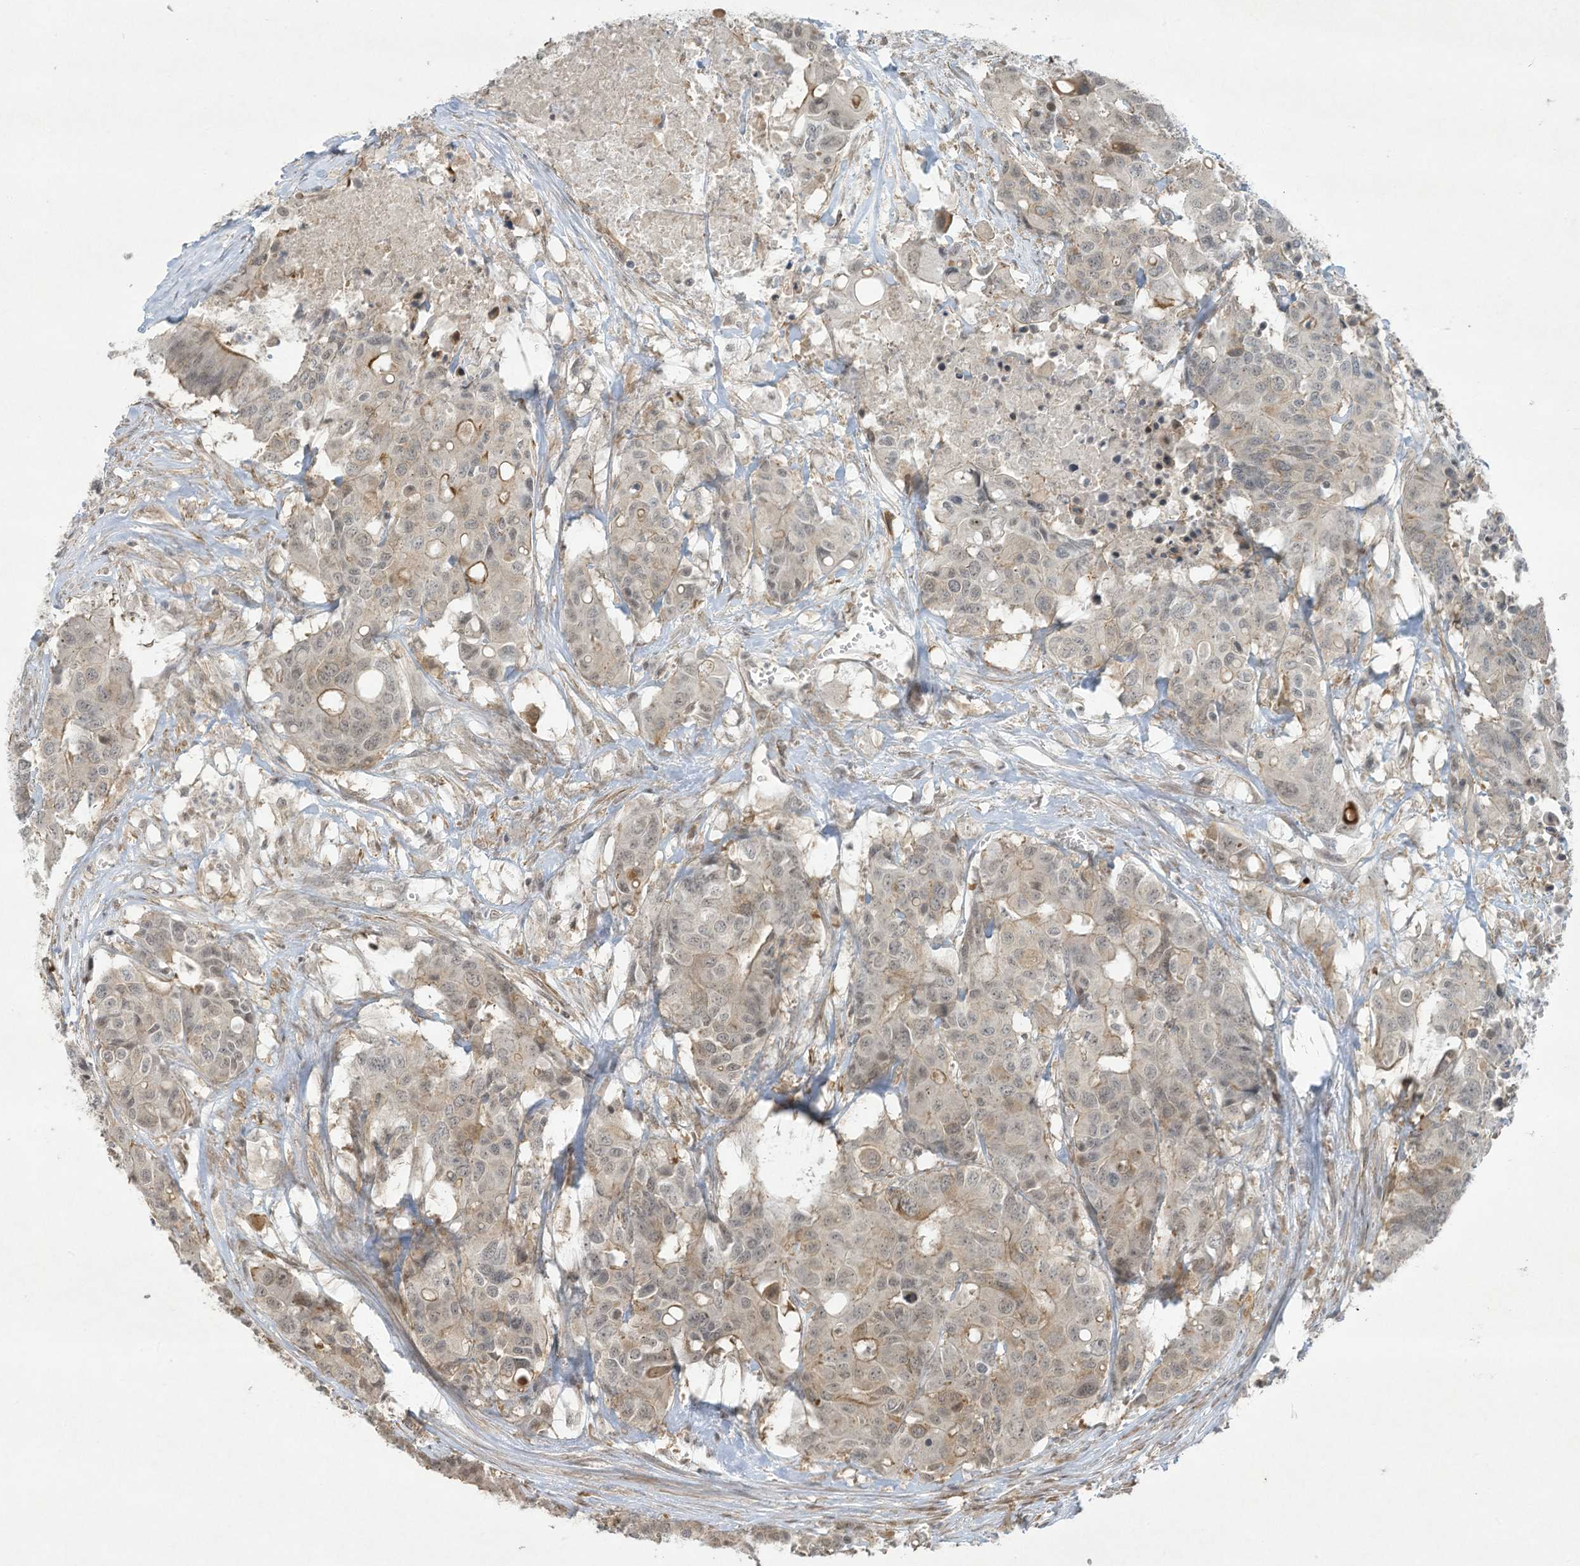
{"staining": {"intensity": "moderate", "quantity": "<25%", "location": "cytoplasmic/membranous,nuclear"}, "tissue": "colorectal cancer", "cell_type": "Tumor cells", "image_type": "cancer", "snomed": [{"axis": "morphology", "description": "Adenocarcinoma, NOS"}, {"axis": "topography", "description": "Colon"}], "caption": "A high-resolution histopathology image shows immunohistochemistry staining of colorectal cancer, which displays moderate cytoplasmic/membranous and nuclear expression in approximately <25% of tumor cells.", "gene": "ZNF263", "patient": {"sex": "male", "age": 77}}